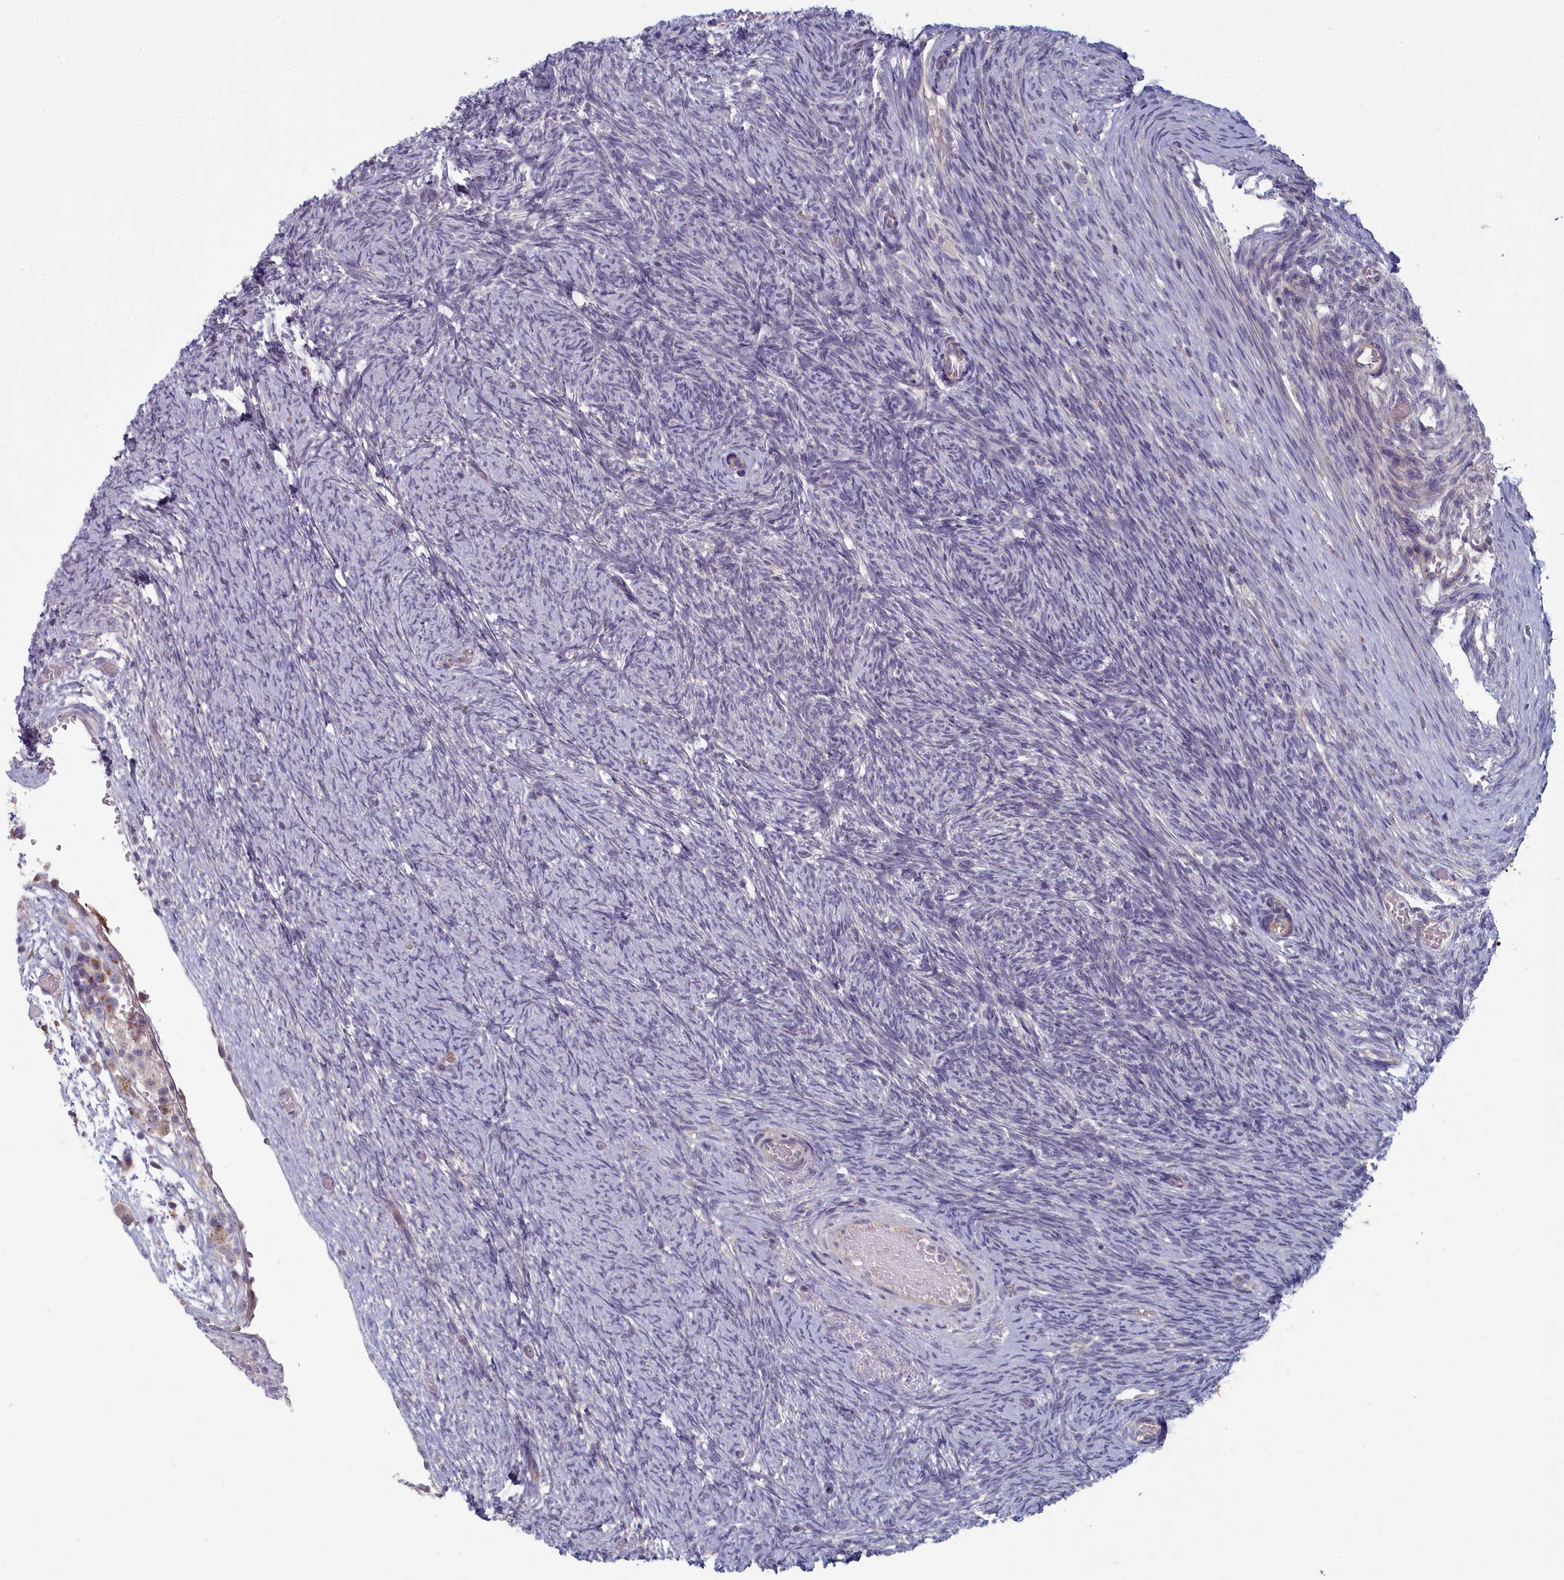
{"staining": {"intensity": "negative", "quantity": "none", "location": "none"}, "tissue": "ovary", "cell_type": "Ovarian stroma cells", "image_type": "normal", "snomed": [{"axis": "morphology", "description": "Normal tissue, NOS"}, {"axis": "topography", "description": "Ovary"}], "caption": "The immunohistochemistry image has no significant expression in ovarian stroma cells of ovary.", "gene": "INSYN2A", "patient": {"sex": "female", "age": 44}}